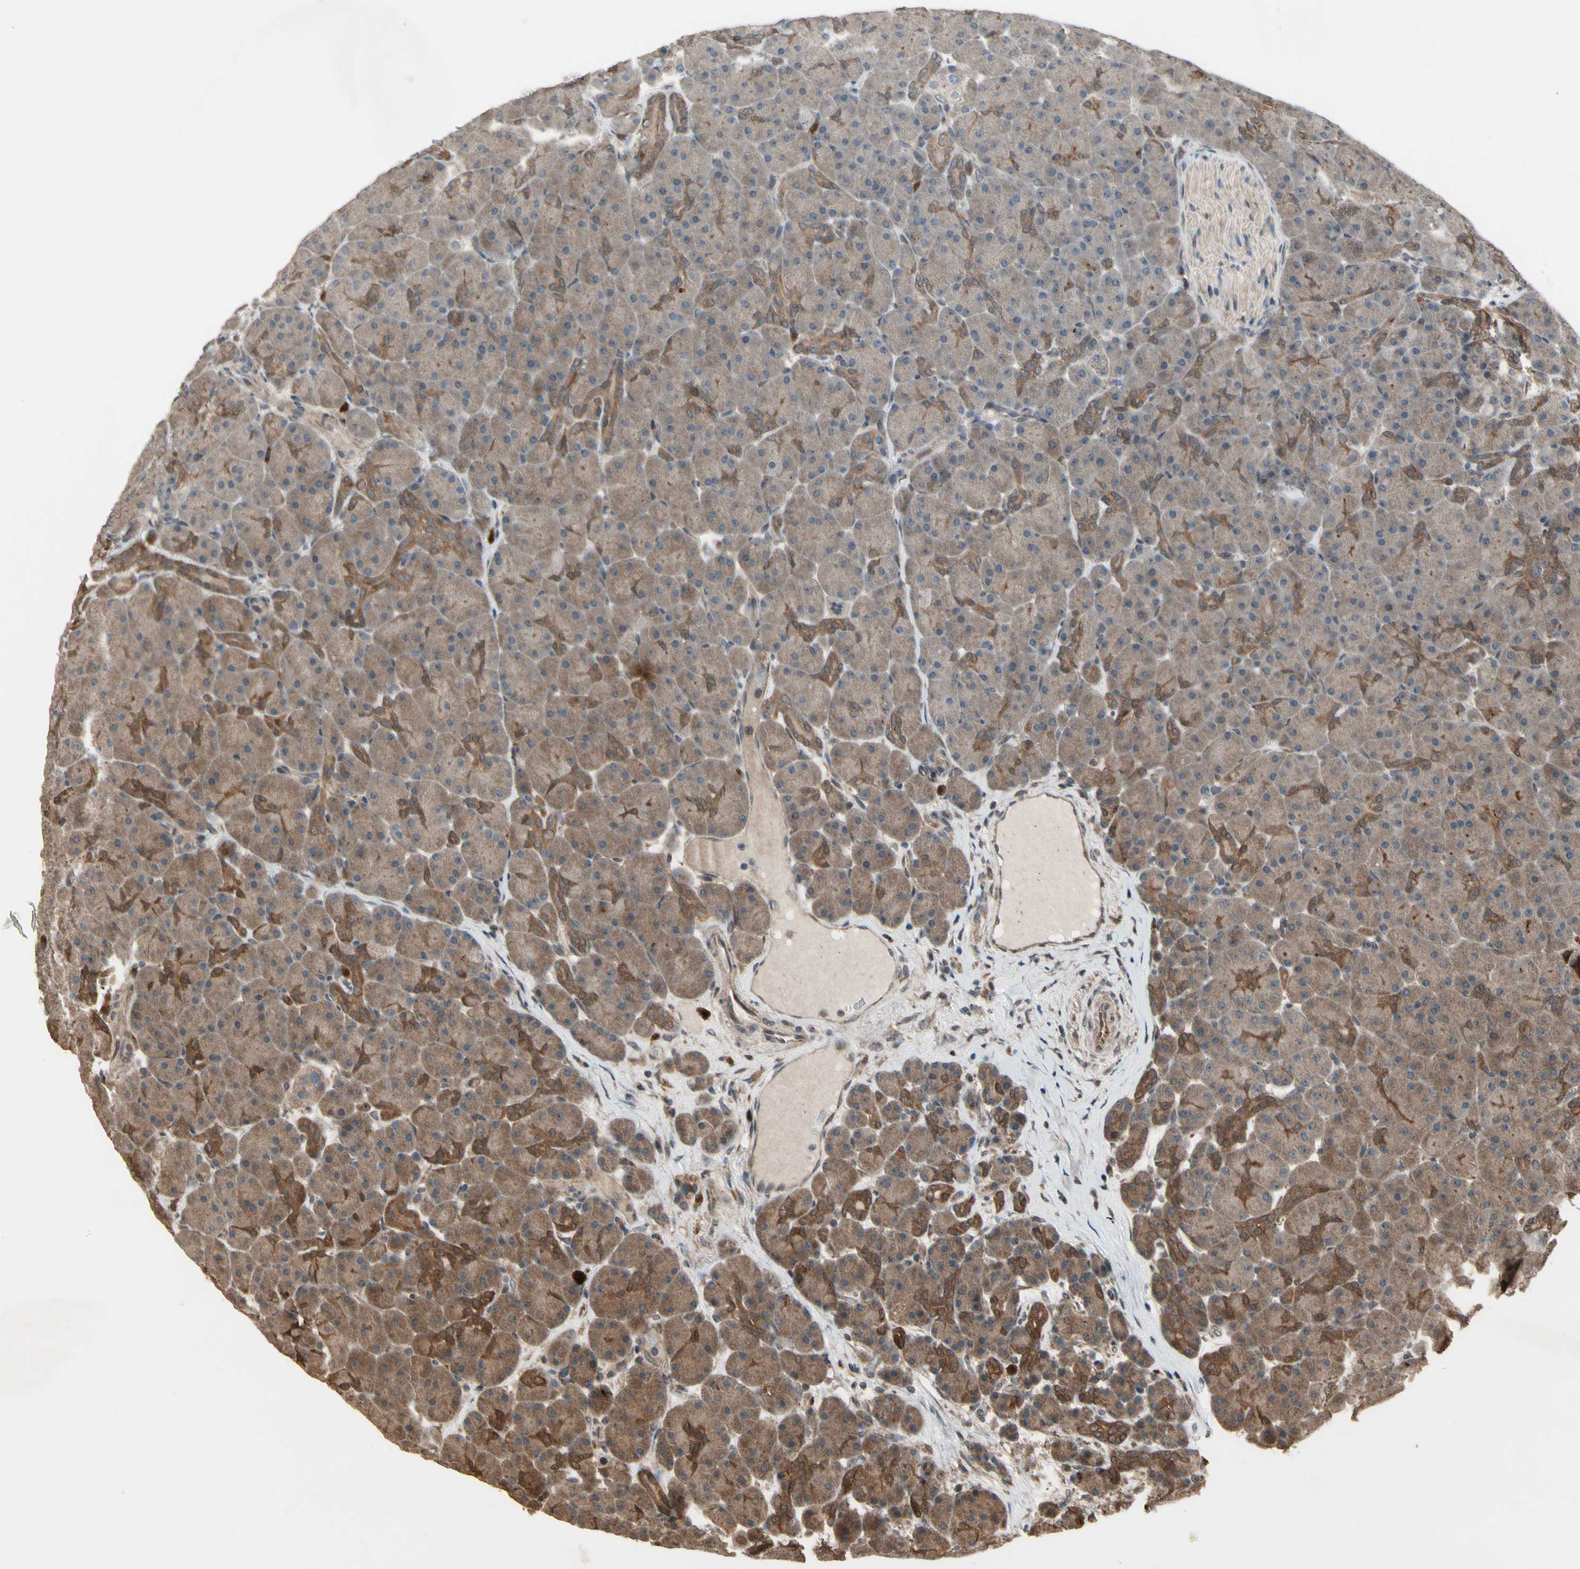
{"staining": {"intensity": "weak", "quantity": ">75%", "location": "cytoplasmic/membranous"}, "tissue": "pancreas", "cell_type": "Exocrine glandular cells", "image_type": "normal", "snomed": [{"axis": "morphology", "description": "Normal tissue, NOS"}, {"axis": "topography", "description": "Pancreas"}], "caption": "The immunohistochemical stain highlights weak cytoplasmic/membranous staining in exocrine glandular cells of unremarkable pancreas. (brown staining indicates protein expression, while blue staining denotes nuclei).", "gene": "CSF1R", "patient": {"sex": "male", "age": 66}}